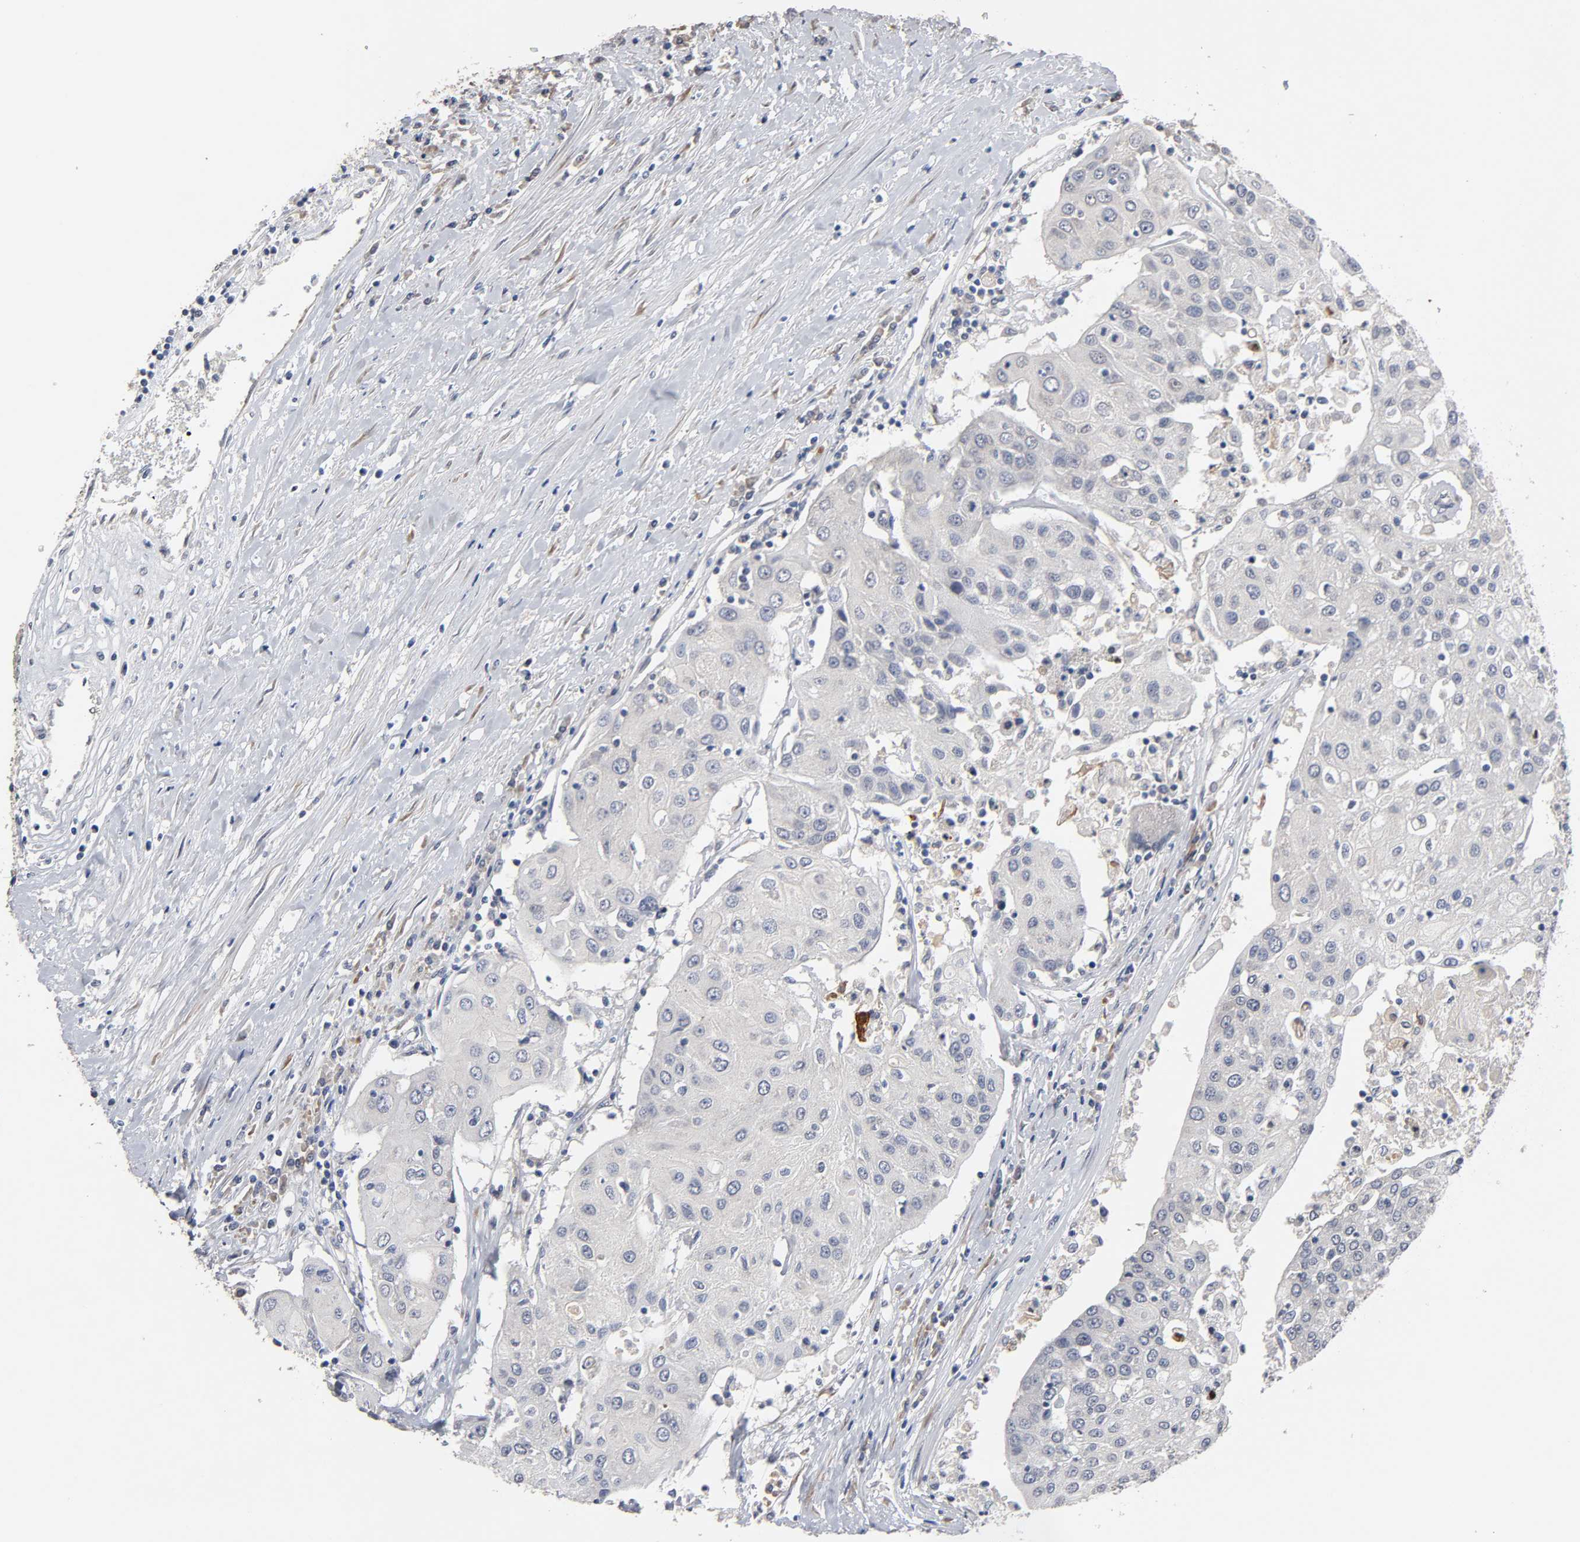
{"staining": {"intensity": "negative", "quantity": "none", "location": "none"}, "tissue": "urothelial cancer", "cell_type": "Tumor cells", "image_type": "cancer", "snomed": [{"axis": "morphology", "description": "Urothelial carcinoma, High grade"}, {"axis": "topography", "description": "Urinary bladder"}], "caption": "DAB immunohistochemical staining of human urothelial cancer exhibits no significant positivity in tumor cells.", "gene": "HDLBP", "patient": {"sex": "female", "age": 85}}